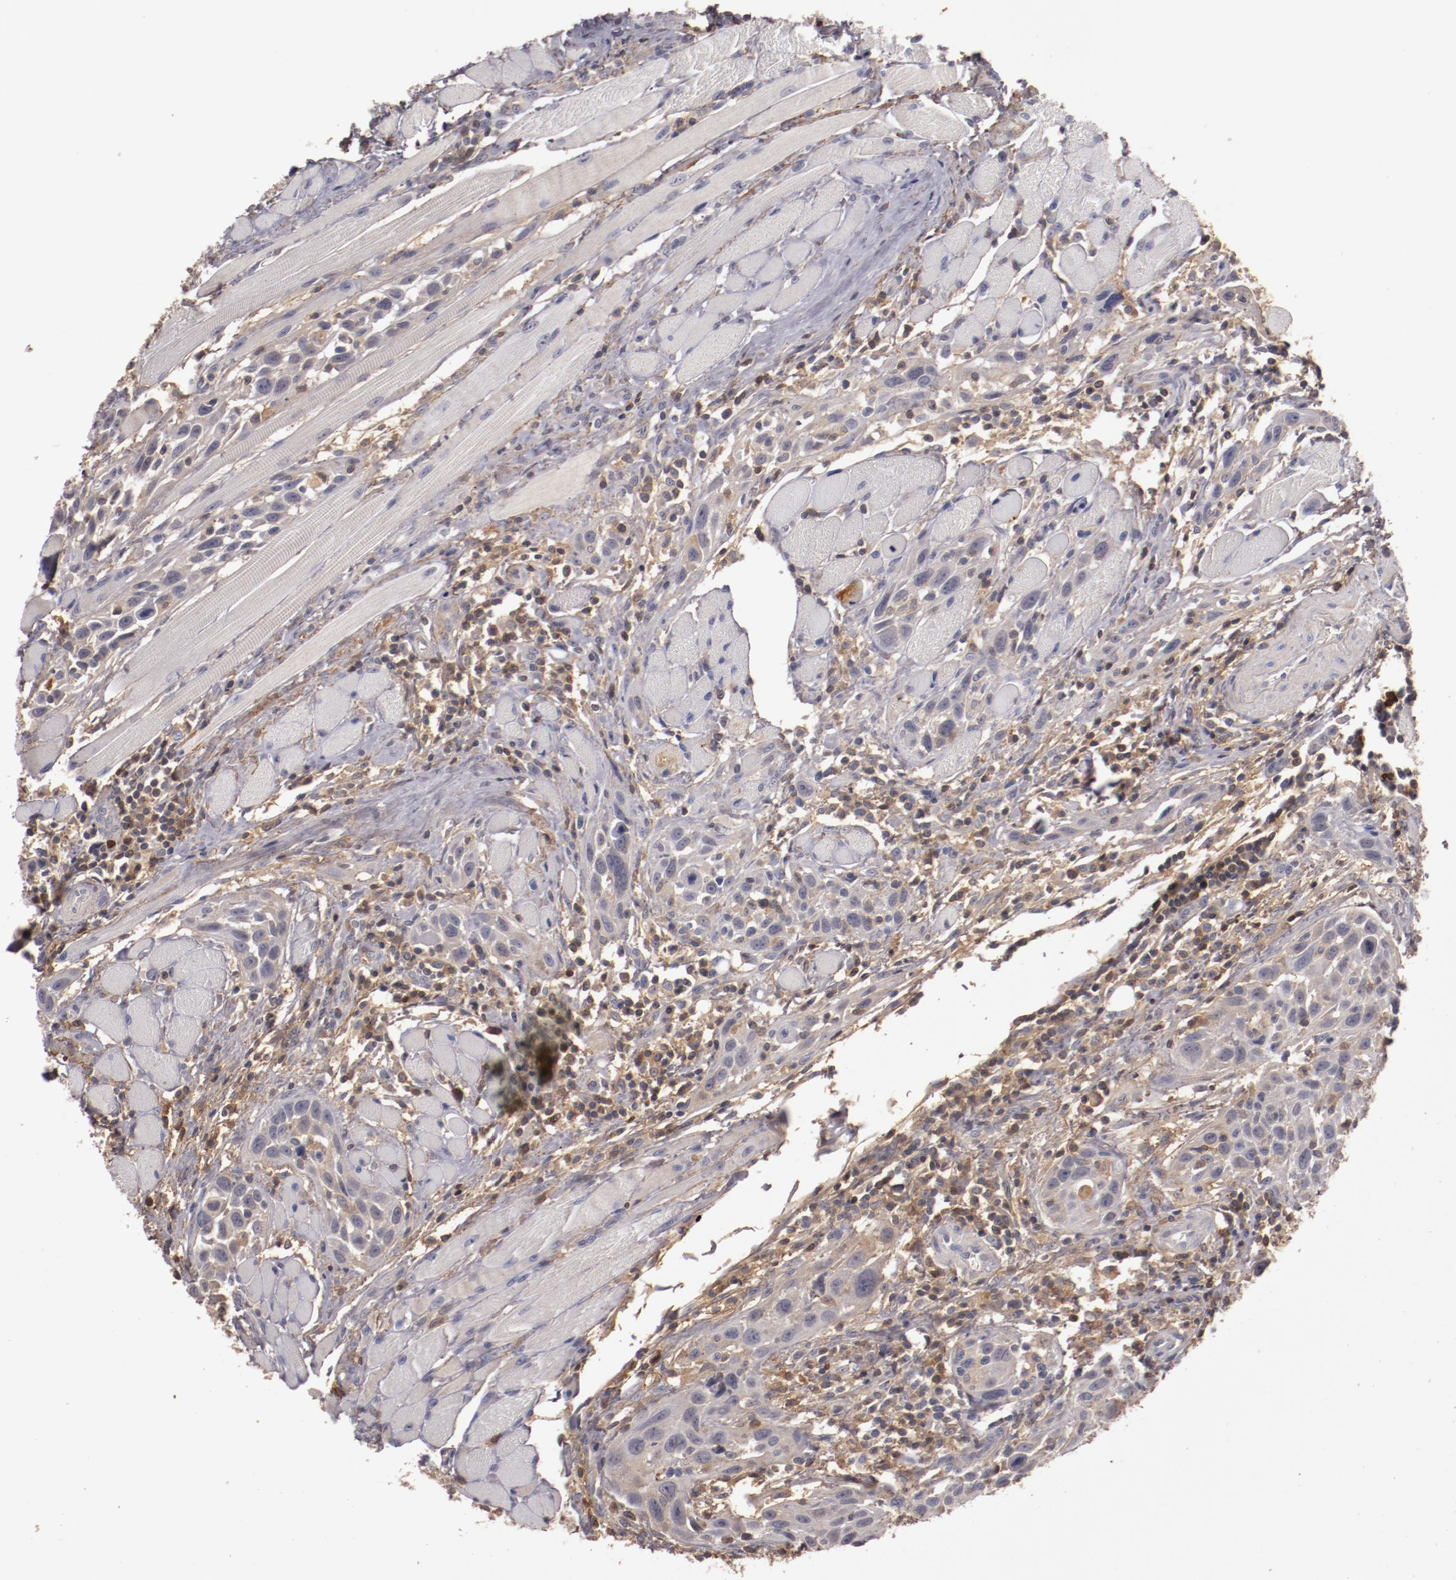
{"staining": {"intensity": "weak", "quantity": "<25%", "location": "cytoplasmic/membranous"}, "tissue": "head and neck cancer", "cell_type": "Tumor cells", "image_type": "cancer", "snomed": [{"axis": "morphology", "description": "Squamous cell carcinoma, NOS"}, {"axis": "topography", "description": "Oral tissue"}, {"axis": "topography", "description": "Head-Neck"}], "caption": "Tumor cells are negative for brown protein staining in squamous cell carcinoma (head and neck). (DAB immunohistochemistry (IHC), high magnification).", "gene": "MBL2", "patient": {"sex": "female", "age": 50}}